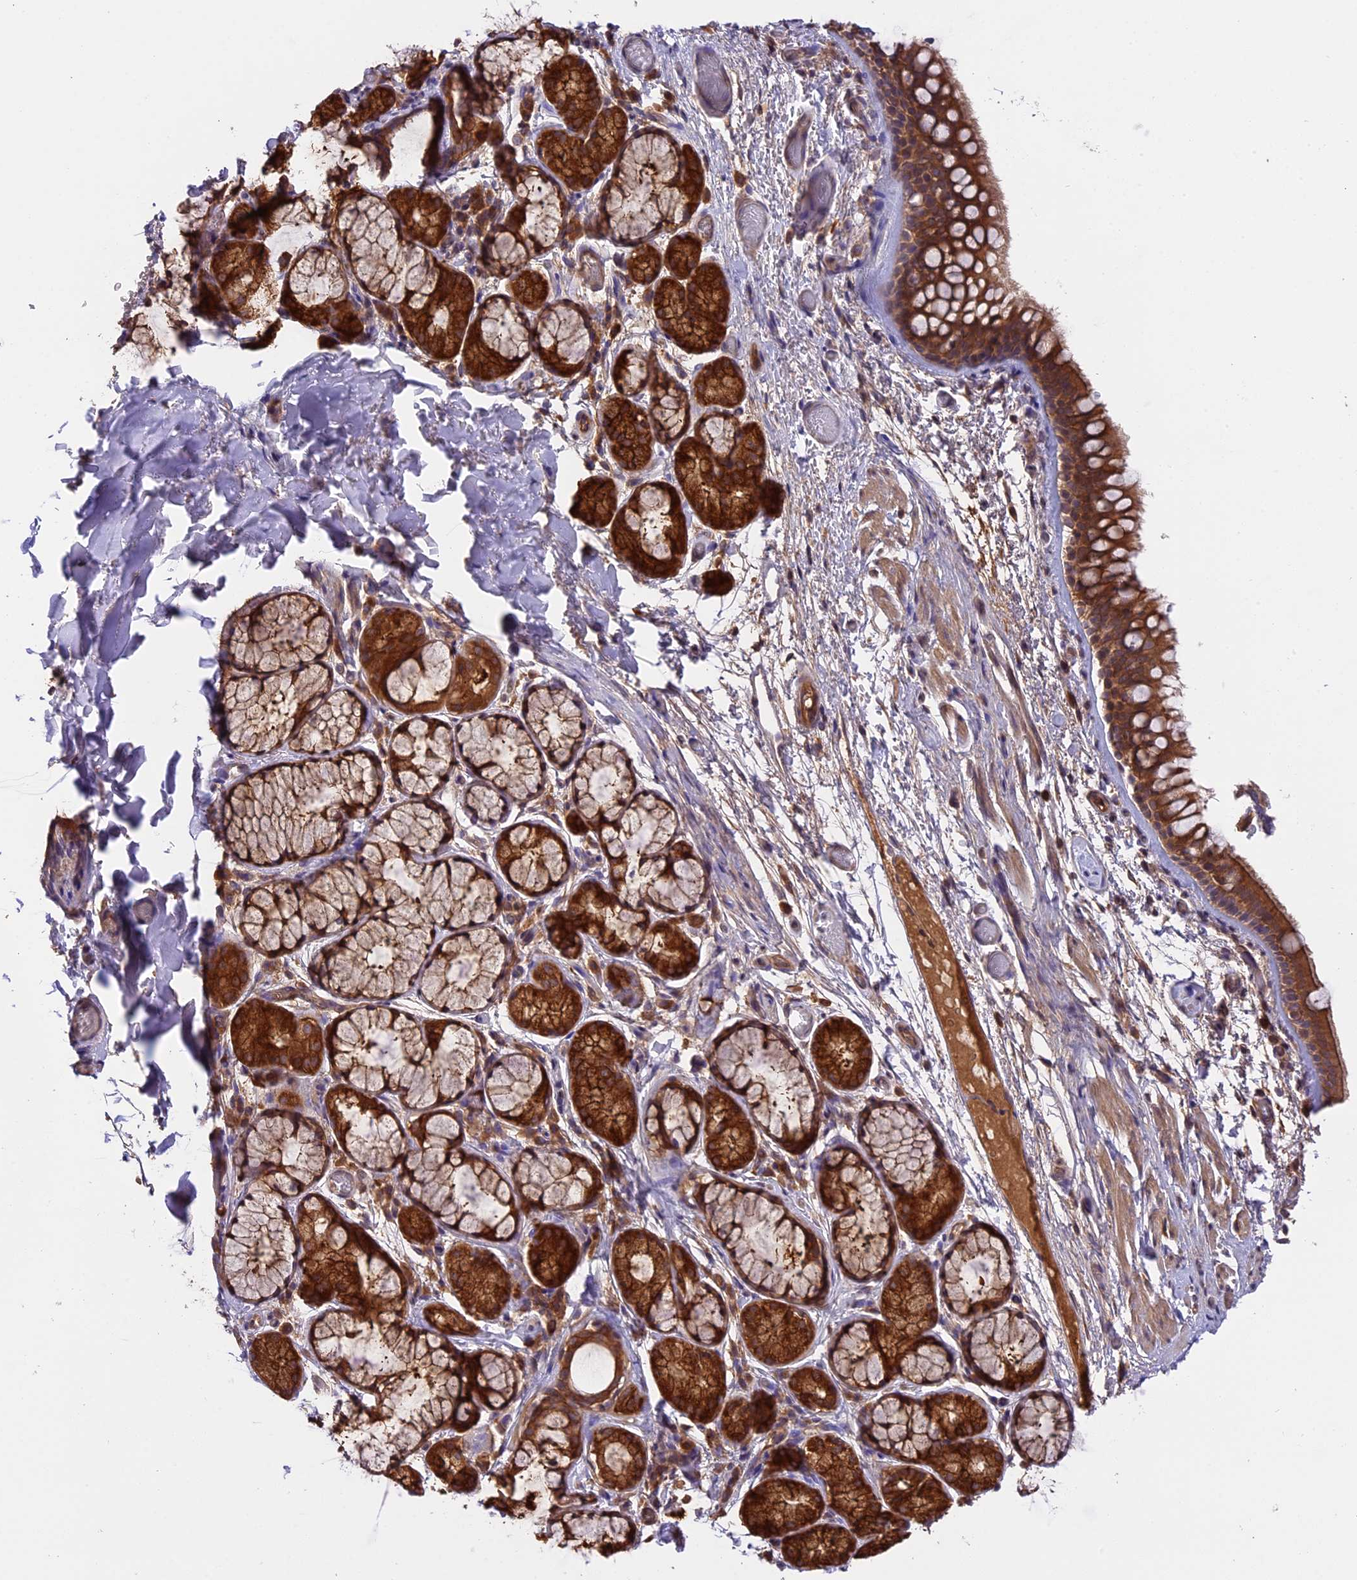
{"staining": {"intensity": "moderate", "quantity": ">75%", "location": "cytoplasmic/membranous"}, "tissue": "bronchus", "cell_type": "Respiratory epithelial cells", "image_type": "normal", "snomed": [{"axis": "morphology", "description": "Normal tissue, NOS"}, {"axis": "topography", "description": "Bronchus"}], "caption": "Protein expression by immunohistochemistry displays moderate cytoplasmic/membranous positivity in approximately >75% of respiratory epithelial cells in unremarkable bronchus. The staining was performed using DAB (3,3'-diaminobenzidine) to visualize the protein expression in brown, while the nuclei were stained in blue with hematoxylin (Magnification: 20x).", "gene": "SETD6", "patient": {"sex": "male", "age": 65}}